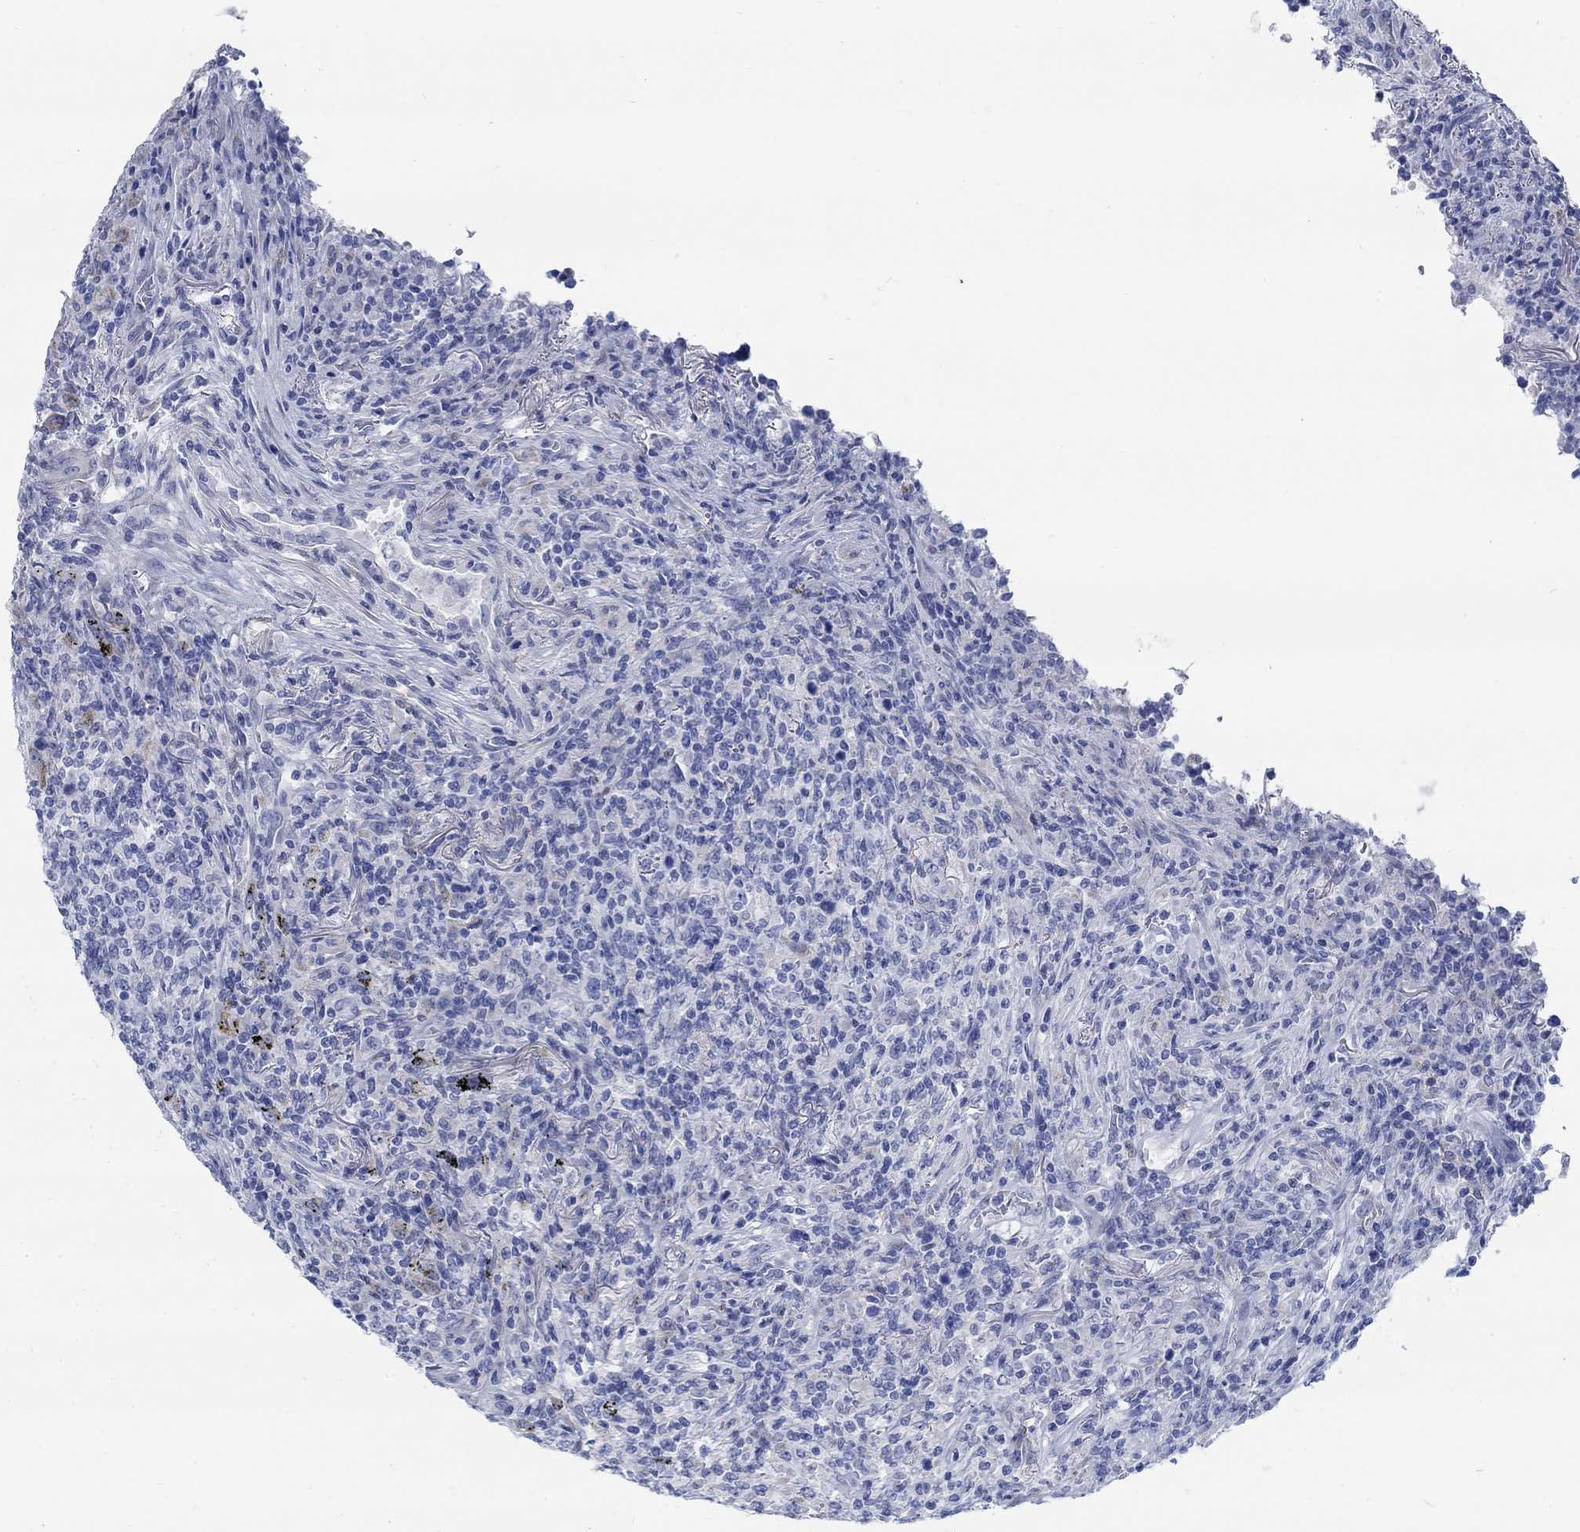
{"staining": {"intensity": "negative", "quantity": "none", "location": "none"}, "tissue": "lymphoma", "cell_type": "Tumor cells", "image_type": "cancer", "snomed": [{"axis": "morphology", "description": "Malignant lymphoma, non-Hodgkin's type, High grade"}, {"axis": "topography", "description": "Lung"}], "caption": "Lymphoma was stained to show a protein in brown. There is no significant expression in tumor cells.", "gene": "RBM20", "patient": {"sex": "male", "age": 79}}